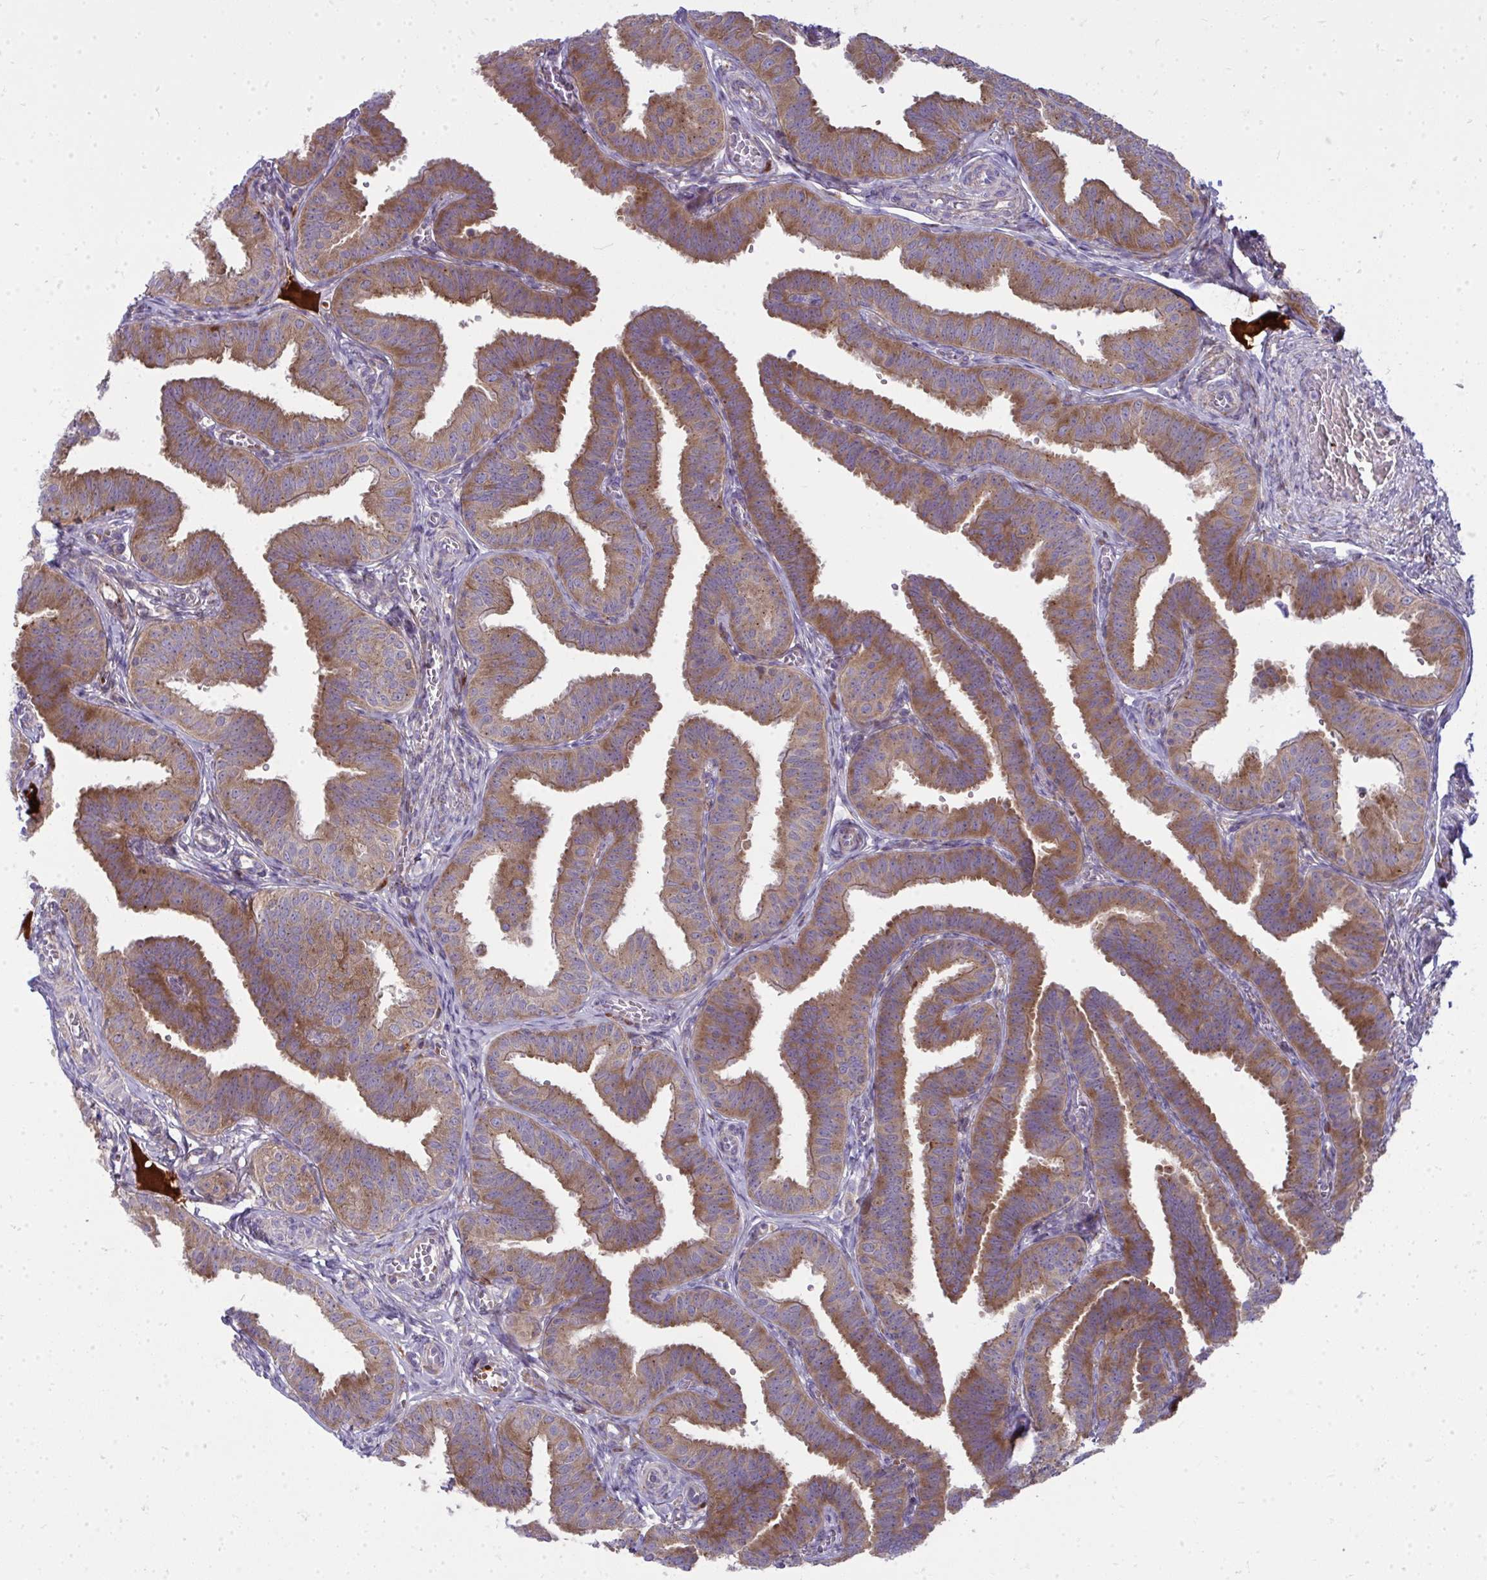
{"staining": {"intensity": "moderate", "quantity": ">75%", "location": "cytoplasmic/membranous"}, "tissue": "fallopian tube", "cell_type": "Glandular cells", "image_type": "normal", "snomed": [{"axis": "morphology", "description": "Normal tissue, NOS"}, {"axis": "topography", "description": "Fallopian tube"}], "caption": "A medium amount of moderate cytoplasmic/membranous staining is appreciated in approximately >75% of glandular cells in benign fallopian tube.", "gene": "GFPT2", "patient": {"sex": "female", "age": 25}}